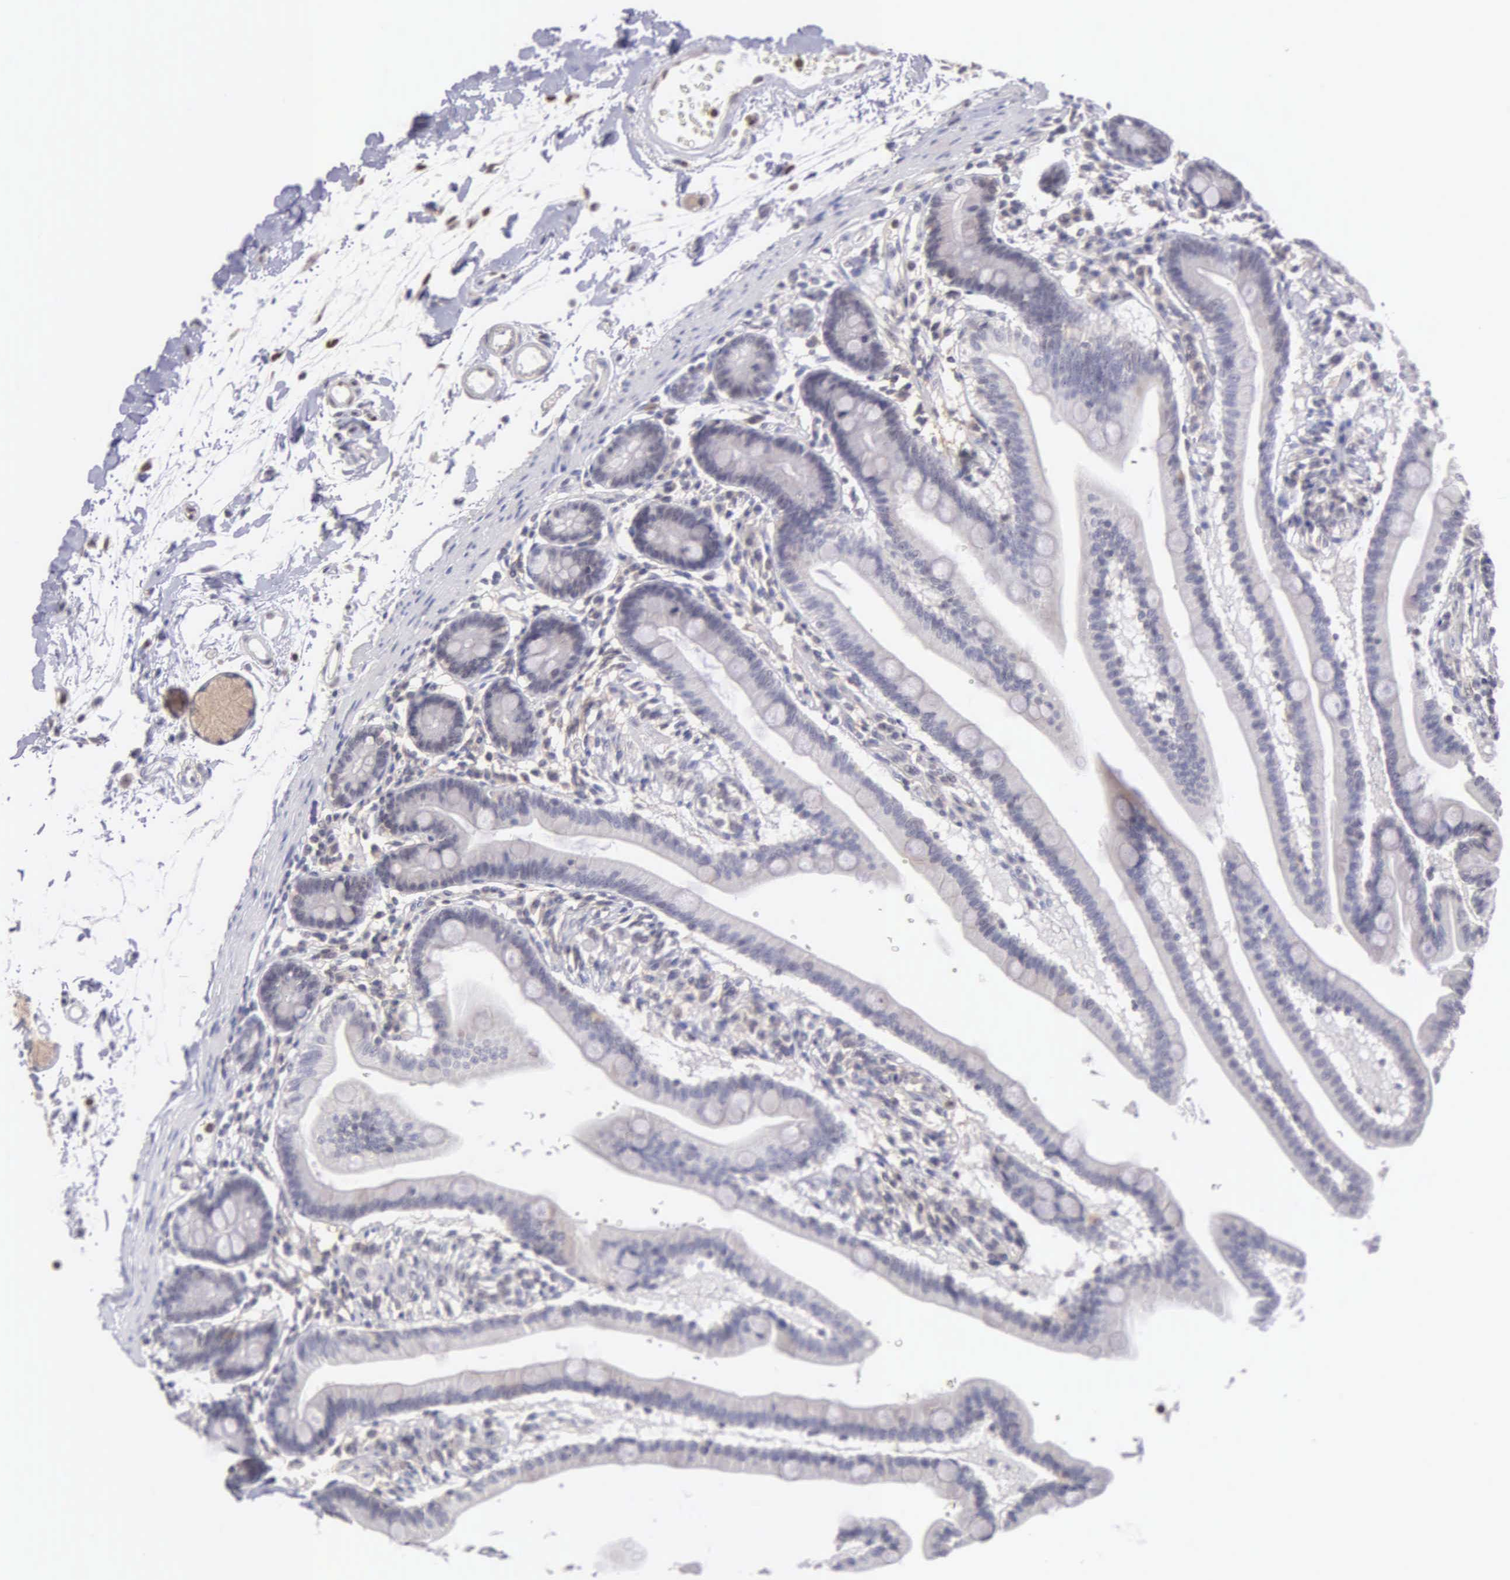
{"staining": {"intensity": "moderate", "quantity": "25%-75%", "location": "cytoplasmic/membranous"}, "tissue": "duodenum", "cell_type": "Glandular cells", "image_type": "normal", "snomed": [{"axis": "morphology", "description": "Normal tissue, NOS"}, {"axis": "topography", "description": "Duodenum"}], "caption": "An IHC image of normal tissue is shown. Protein staining in brown highlights moderate cytoplasmic/membranous positivity in duodenum within glandular cells.", "gene": "BRD1", "patient": {"sex": "female", "age": 77}}